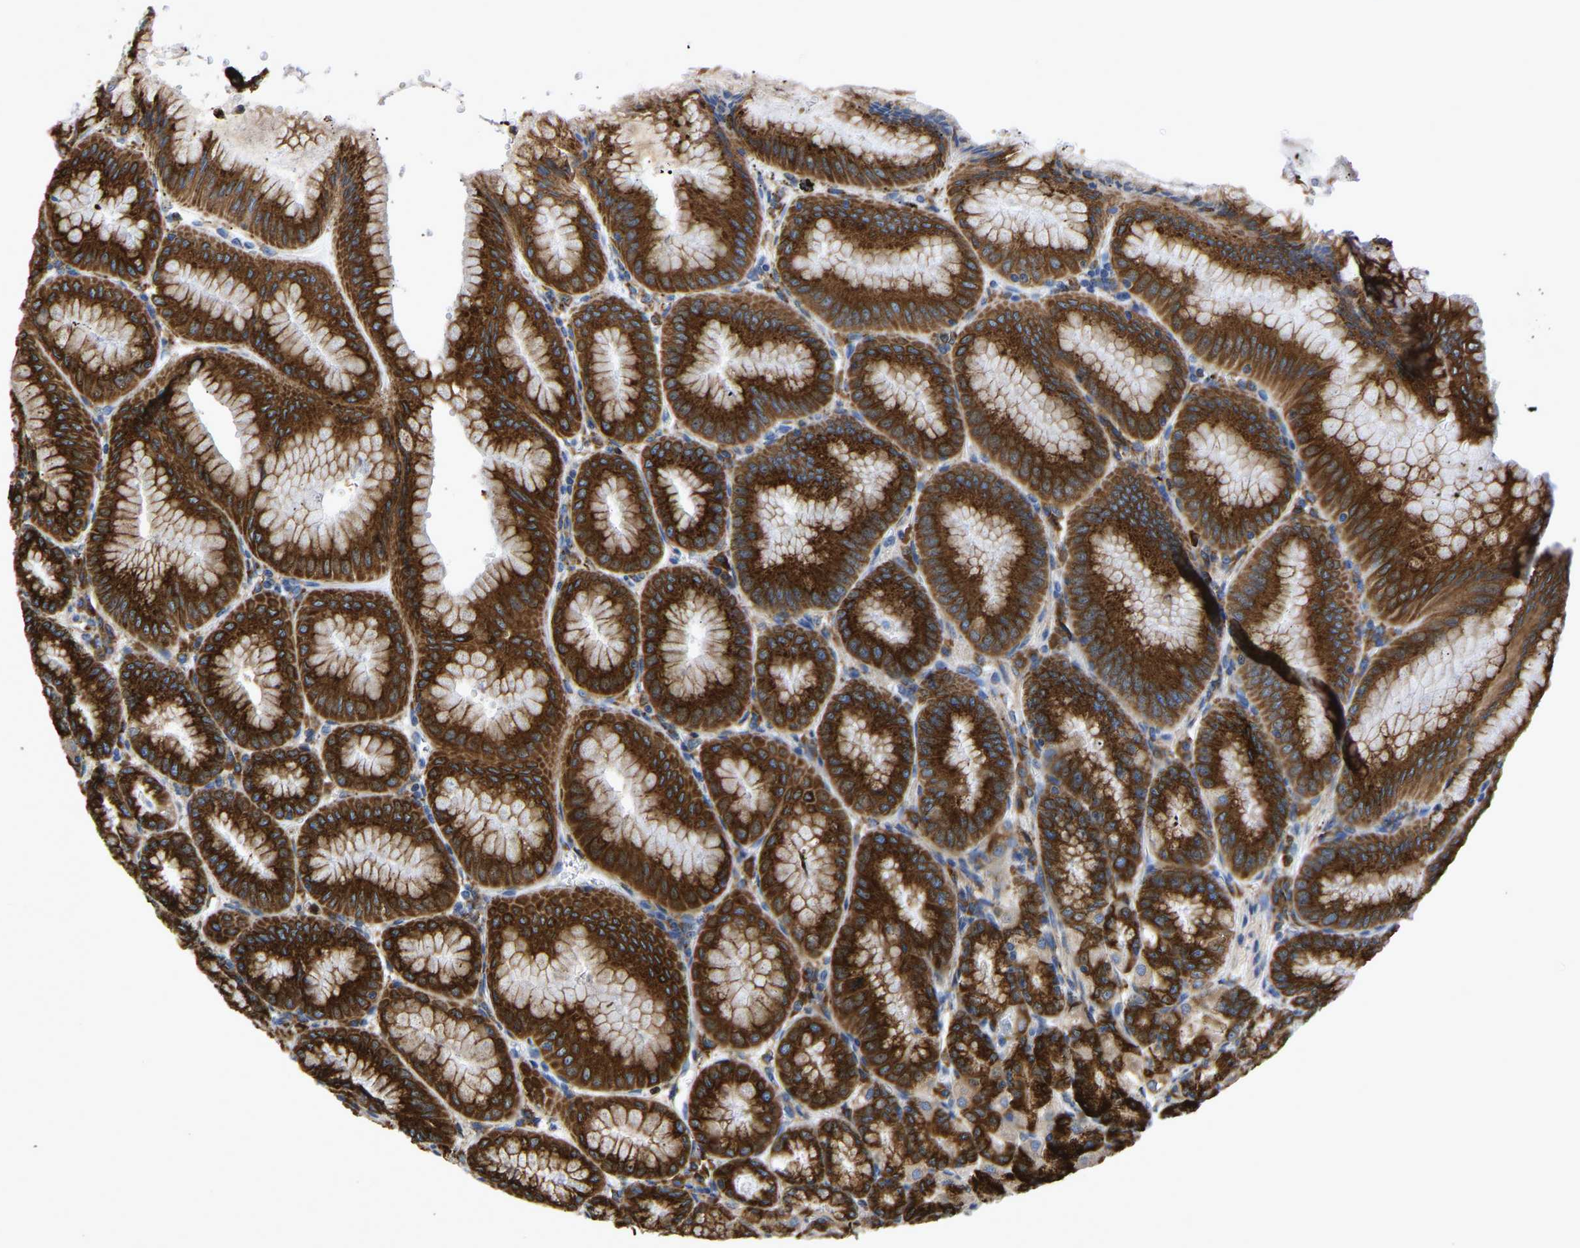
{"staining": {"intensity": "strong", "quantity": ">75%", "location": "cytoplasmic/membranous"}, "tissue": "stomach", "cell_type": "Glandular cells", "image_type": "normal", "snomed": [{"axis": "morphology", "description": "Normal tissue, NOS"}, {"axis": "topography", "description": "Stomach, lower"}], "caption": "Protein staining demonstrates strong cytoplasmic/membranous positivity in about >75% of glandular cells in benign stomach. The protein is shown in brown color, while the nuclei are stained blue.", "gene": "P4HB", "patient": {"sex": "male", "age": 71}}